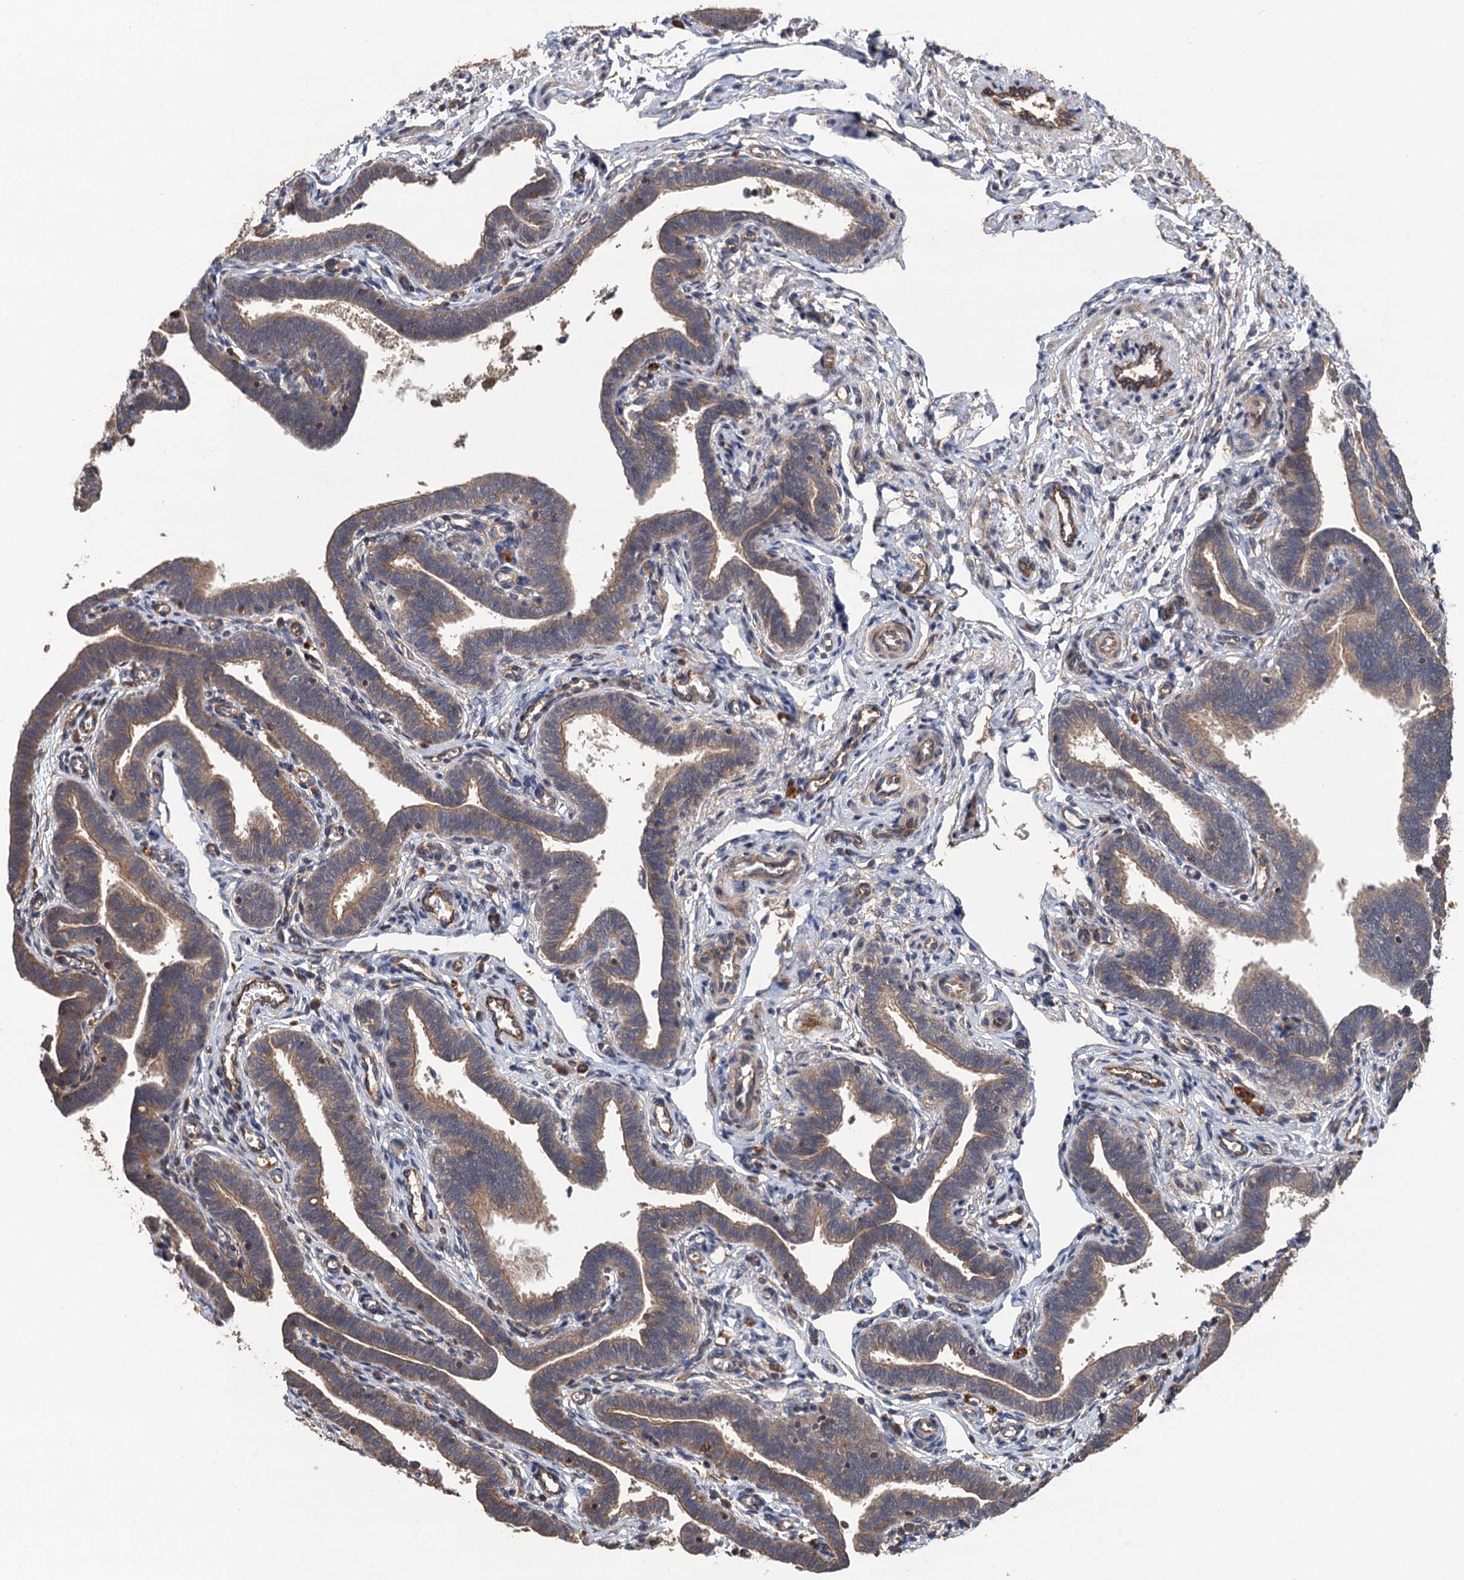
{"staining": {"intensity": "moderate", "quantity": ">75%", "location": "cytoplasmic/membranous"}, "tissue": "fallopian tube", "cell_type": "Glandular cells", "image_type": "normal", "snomed": [{"axis": "morphology", "description": "Normal tissue, NOS"}, {"axis": "topography", "description": "Fallopian tube"}], "caption": "Moderate cytoplasmic/membranous protein expression is appreciated in approximately >75% of glandular cells in fallopian tube.", "gene": "TMEM39B", "patient": {"sex": "female", "age": 36}}